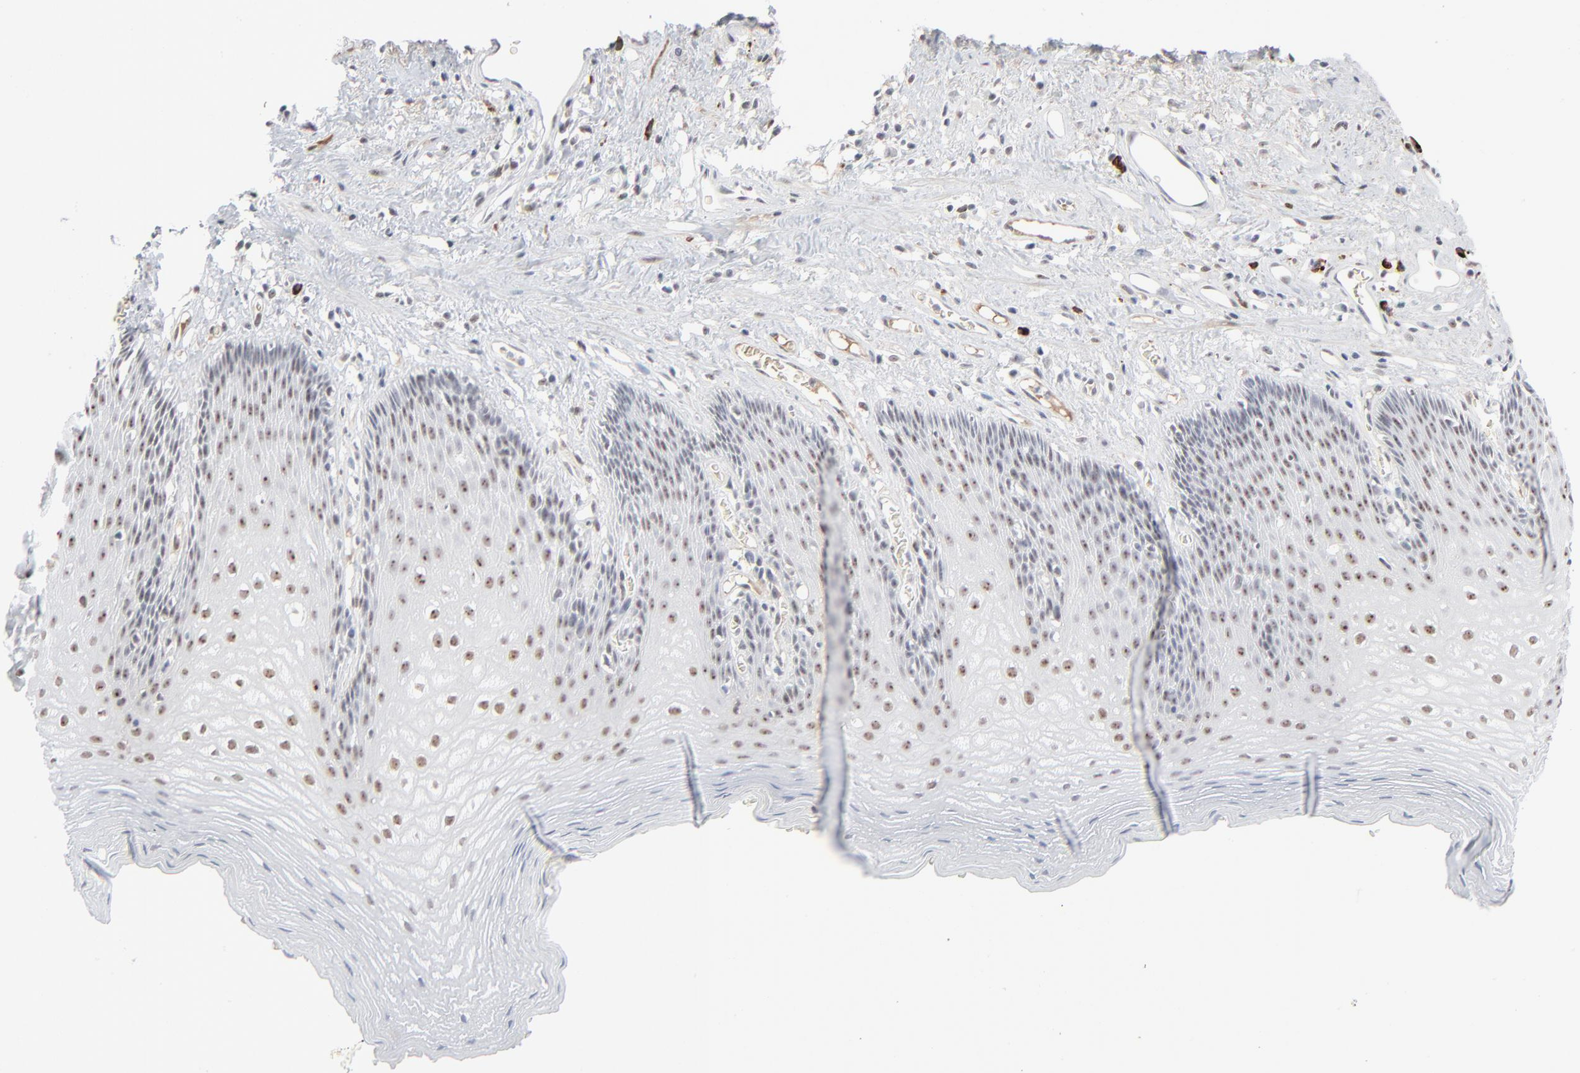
{"staining": {"intensity": "moderate", "quantity": "25%-75%", "location": "nuclear"}, "tissue": "esophagus", "cell_type": "Squamous epithelial cells", "image_type": "normal", "snomed": [{"axis": "morphology", "description": "Normal tissue, NOS"}, {"axis": "topography", "description": "Esophagus"}], "caption": "Protein expression by IHC exhibits moderate nuclear positivity in about 25%-75% of squamous epithelial cells in benign esophagus.", "gene": "MPHOSPH6", "patient": {"sex": "female", "age": 70}}